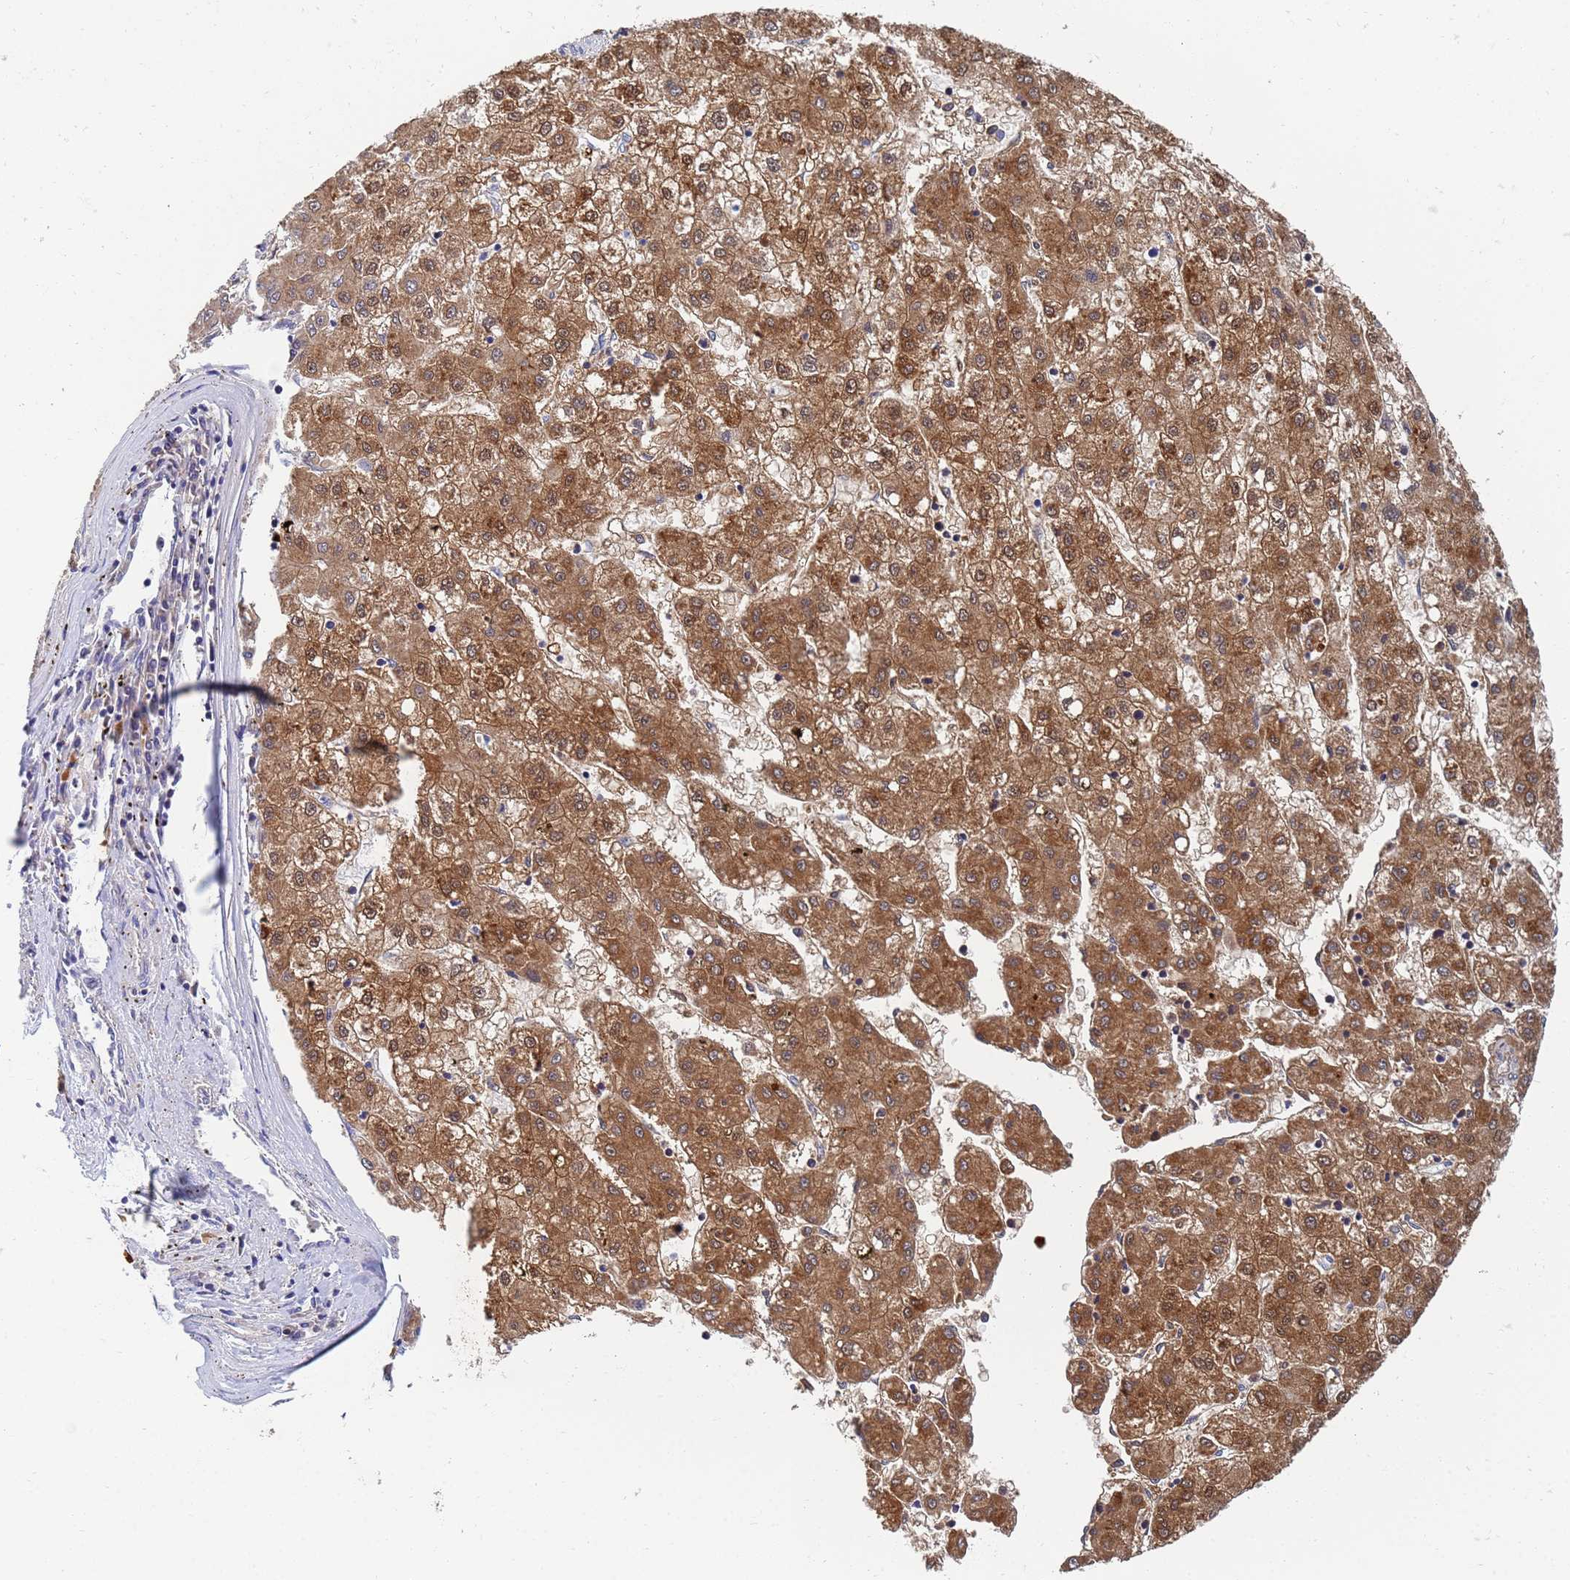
{"staining": {"intensity": "moderate", "quantity": ">75%", "location": "cytoplasmic/membranous"}, "tissue": "liver cancer", "cell_type": "Tumor cells", "image_type": "cancer", "snomed": [{"axis": "morphology", "description": "Carcinoma, Hepatocellular, NOS"}, {"axis": "topography", "description": "Liver"}], "caption": "A photomicrograph of human liver hepatocellular carcinoma stained for a protein exhibits moderate cytoplasmic/membranous brown staining in tumor cells. (IHC, brightfield microscopy, high magnification).", "gene": "GCHFR", "patient": {"sex": "male", "age": 72}}